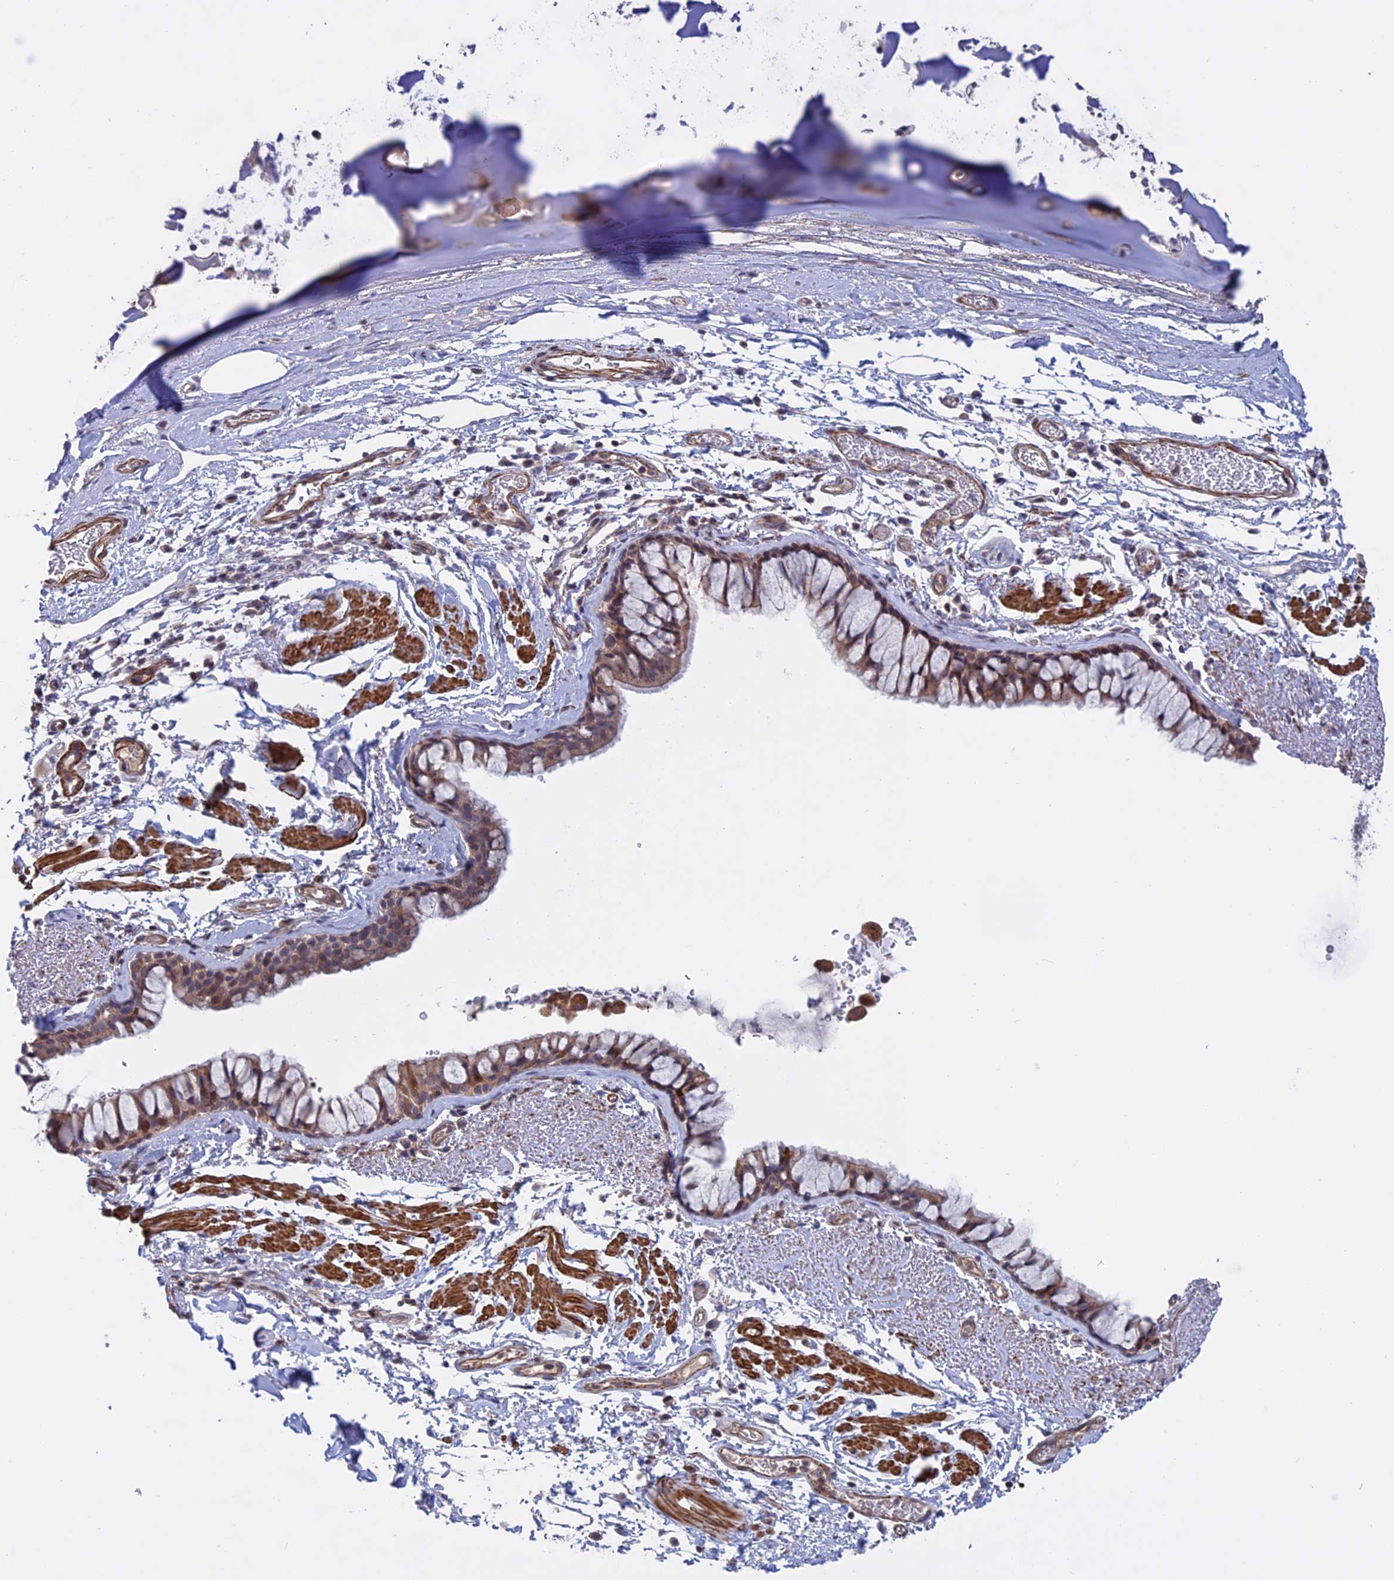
{"staining": {"intensity": "moderate", "quantity": "25%-75%", "location": "cytoplasmic/membranous"}, "tissue": "bronchus", "cell_type": "Respiratory epithelial cells", "image_type": "normal", "snomed": [{"axis": "morphology", "description": "Normal tissue, NOS"}, {"axis": "topography", "description": "Bronchus"}], "caption": "Human bronchus stained for a protein (brown) demonstrates moderate cytoplasmic/membranous positive expression in approximately 25%-75% of respiratory epithelial cells.", "gene": "LYPD5", "patient": {"sex": "male", "age": 65}}